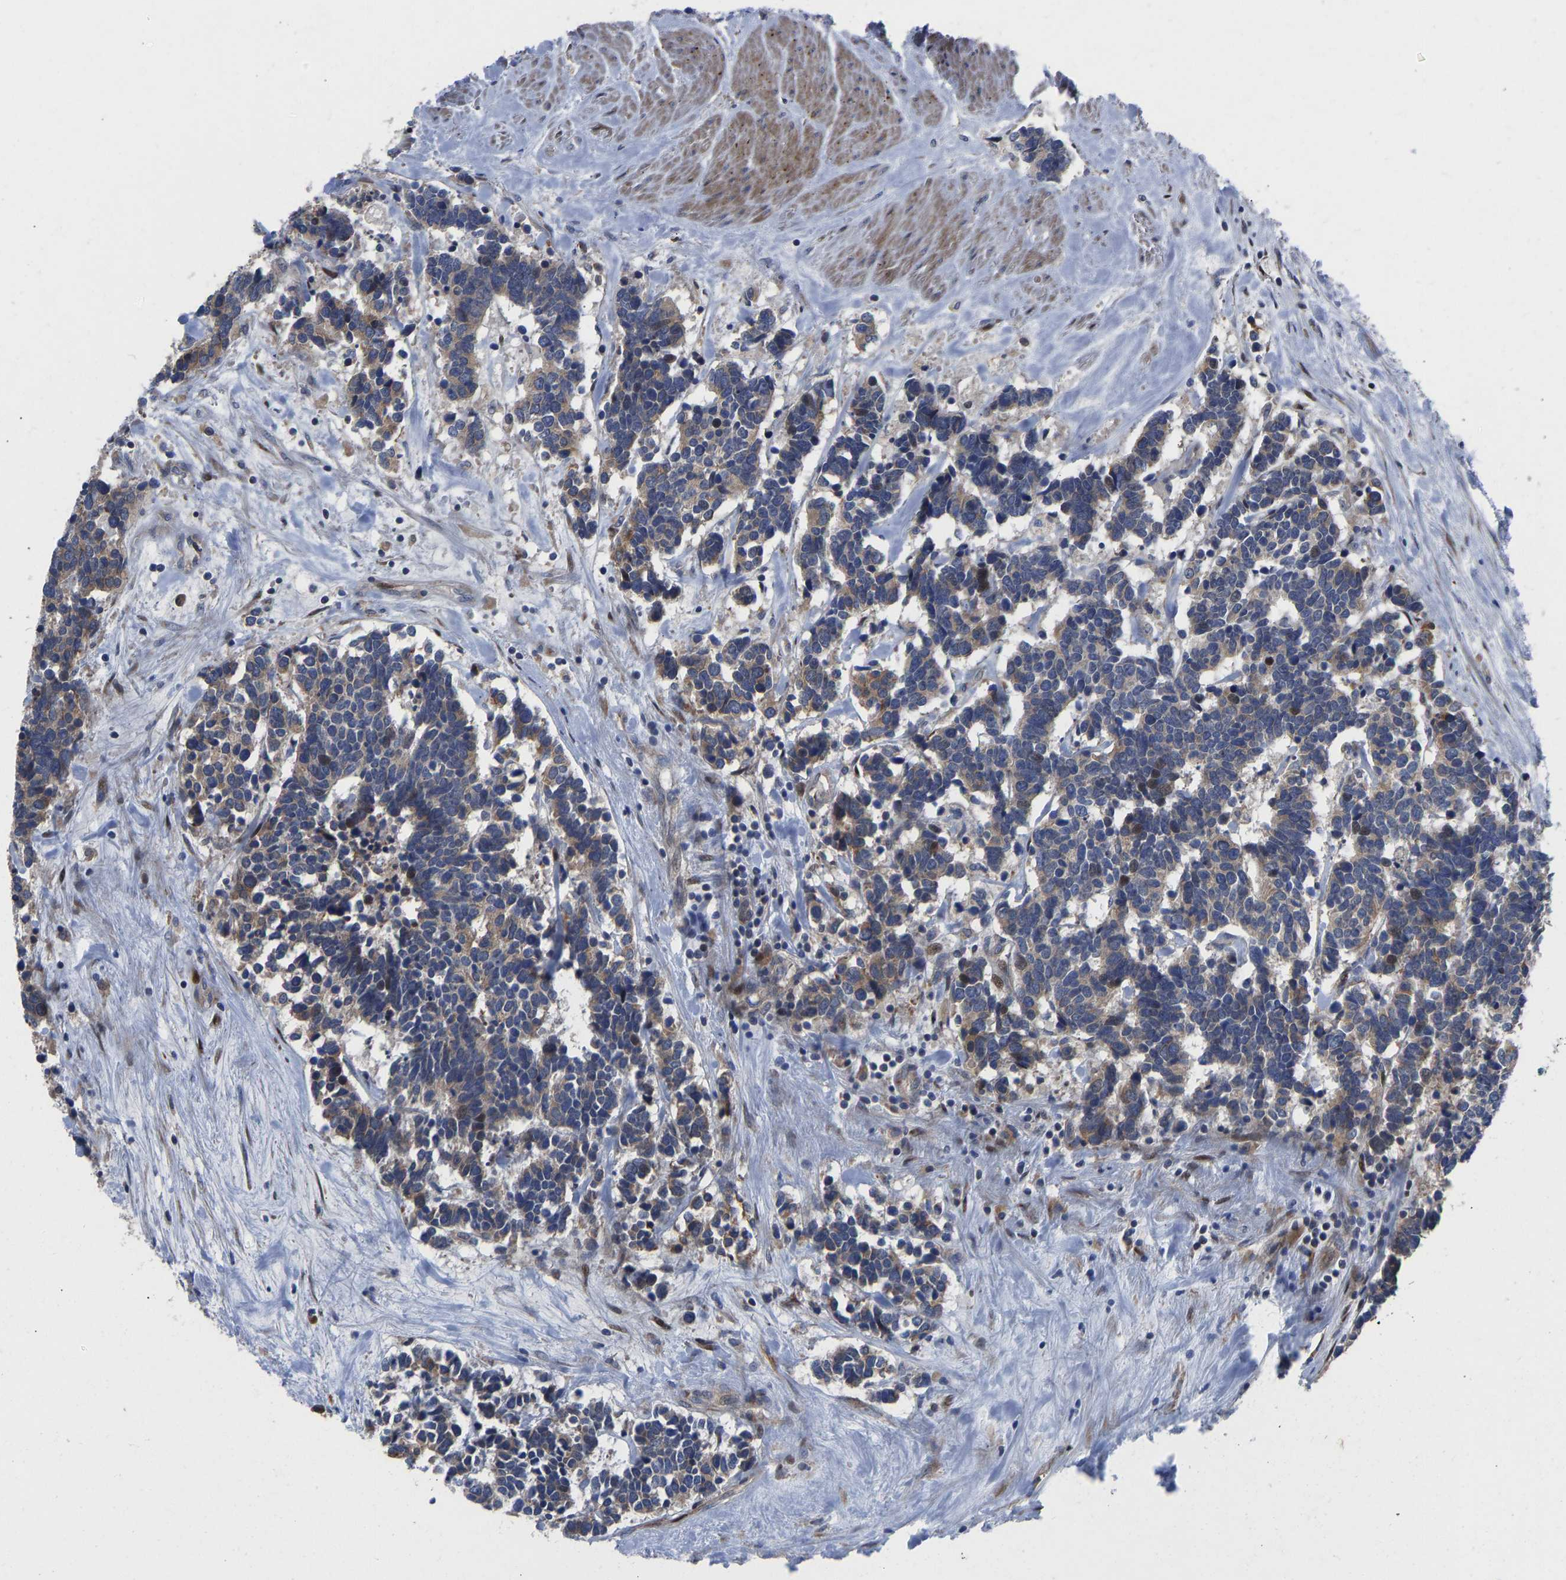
{"staining": {"intensity": "weak", "quantity": ">75%", "location": "cytoplasmic/membranous"}, "tissue": "carcinoid", "cell_type": "Tumor cells", "image_type": "cancer", "snomed": [{"axis": "morphology", "description": "Carcinoma, NOS"}, {"axis": "morphology", "description": "Carcinoid, malignant, NOS"}, {"axis": "topography", "description": "Urinary bladder"}], "caption": "Immunohistochemistry histopathology image of neoplastic tissue: human malignant carcinoid stained using immunohistochemistry (IHC) demonstrates low levels of weak protein expression localized specifically in the cytoplasmic/membranous of tumor cells, appearing as a cytoplasmic/membranous brown color.", "gene": "TMEM38B", "patient": {"sex": "male", "age": 57}}